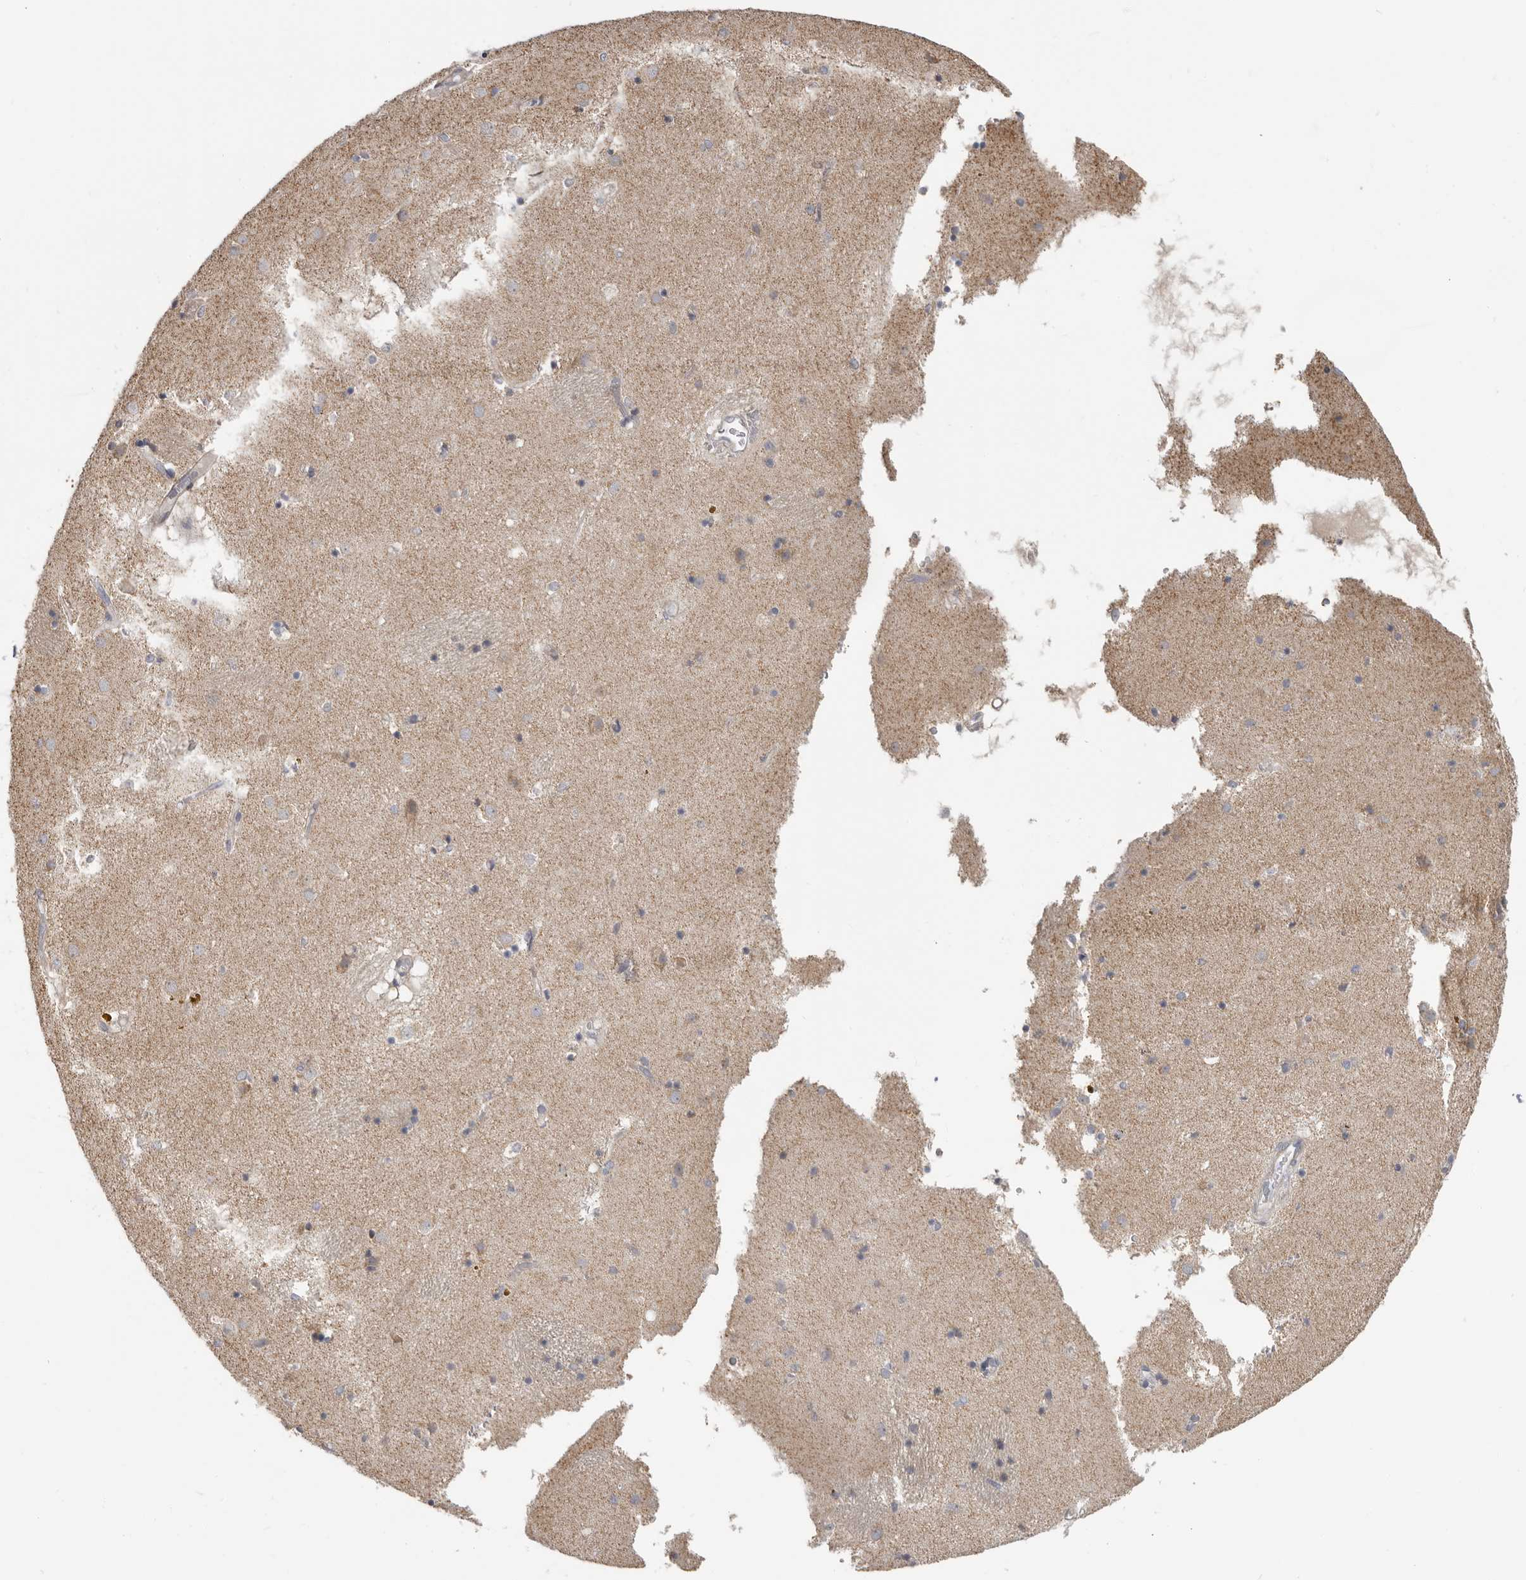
{"staining": {"intensity": "moderate", "quantity": "<25%", "location": "cytoplasmic/membranous"}, "tissue": "caudate", "cell_type": "Glial cells", "image_type": "normal", "snomed": [{"axis": "morphology", "description": "Normal tissue, NOS"}, {"axis": "topography", "description": "Lateral ventricle wall"}], "caption": "Immunohistochemical staining of benign caudate reveals <25% levels of moderate cytoplasmic/membranous protein expression in about <25% of glial cells. (brown staining indicates protein expression, while blue staining denotes nuclei).", "gene": "UNK", "patient": {"sex": "male", "age": 70}}